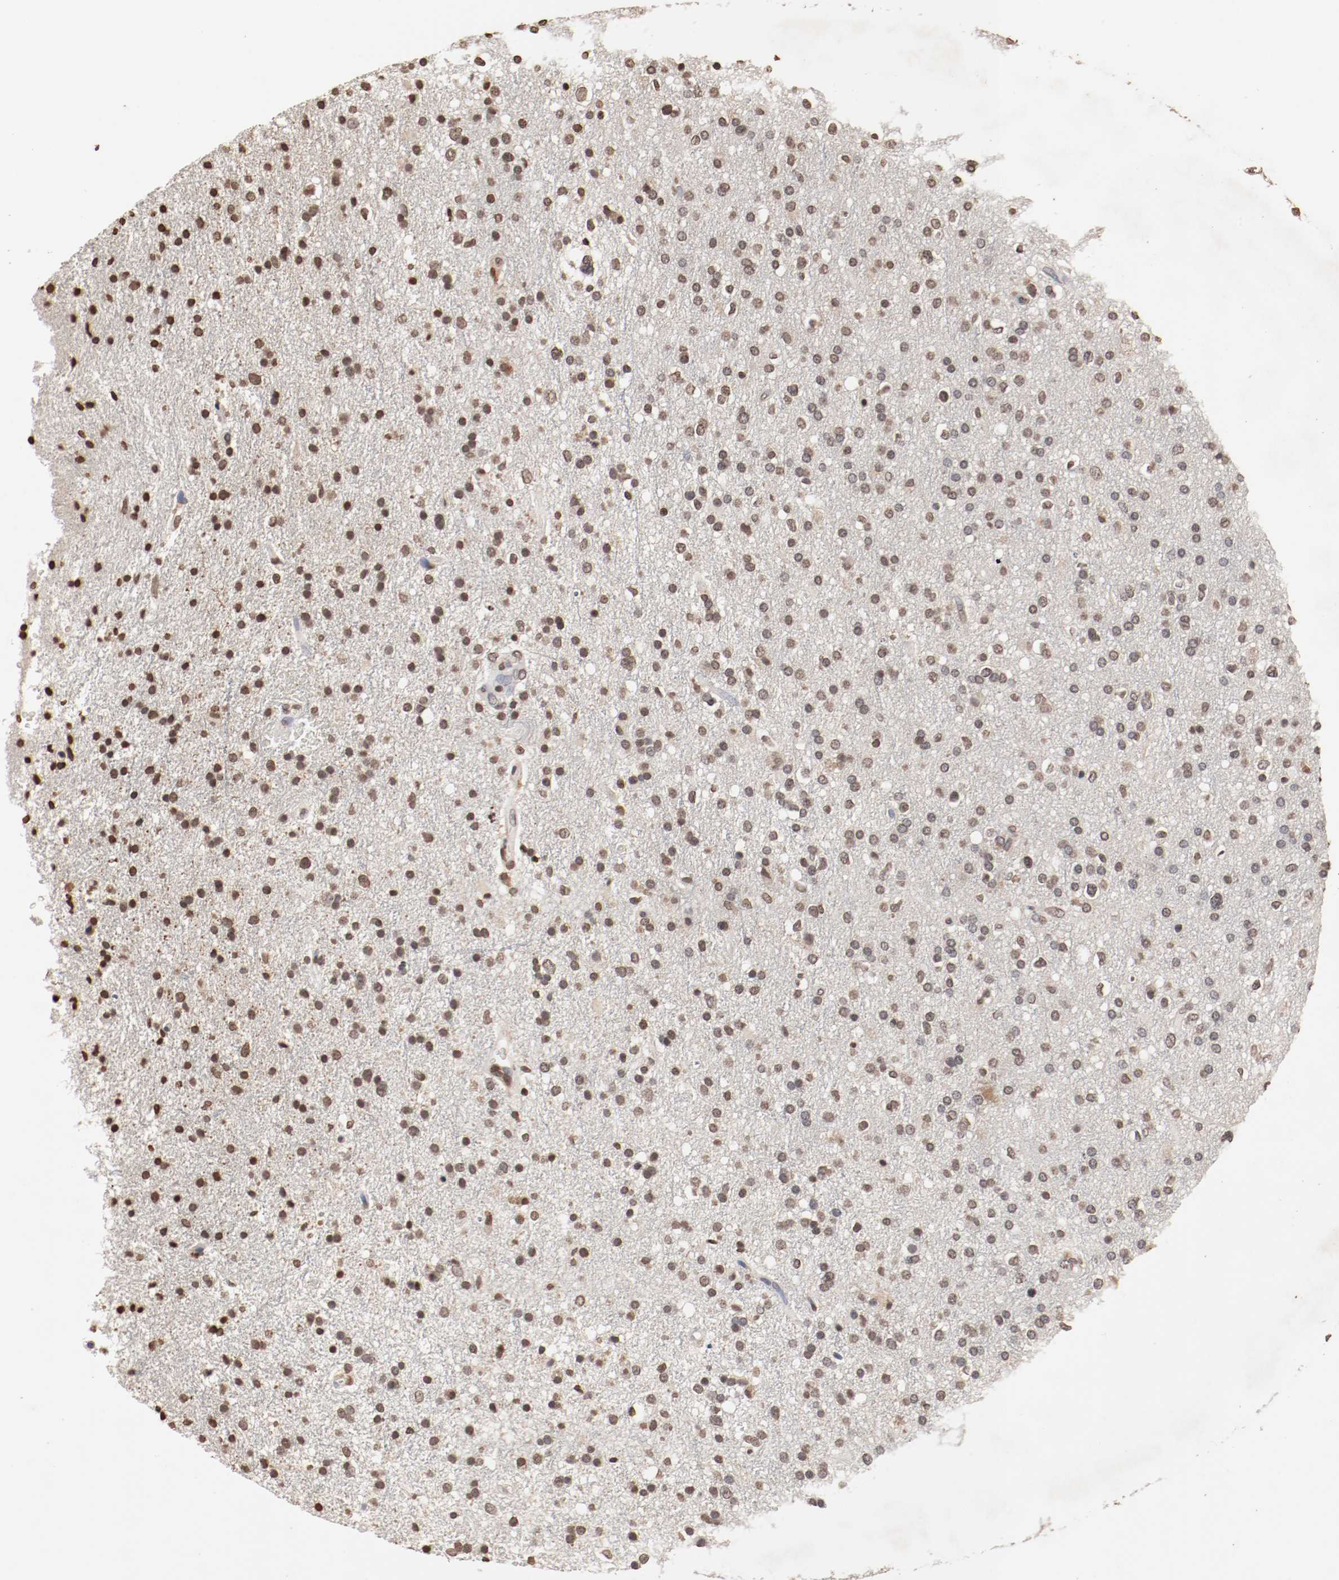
{"staining": {"intensity": "moderate", "quantity": ">75%", "location": "nuclear"}, "tissue": "glioma", "cell_type": "Tumor cells", "image_type": "cancer", "snomed": [{"axis": "morphology", "description": "Glioma, malignant, High grade"}, {"axis": "topography", "description": "Brain"}], "caption": "Tumor cells show medium levels of moderate nuclear staining in about >75% of cells in human high-grade glioma (malignant).", "gene": "WASL", "patient": {"sex": "male", "age": 33}}